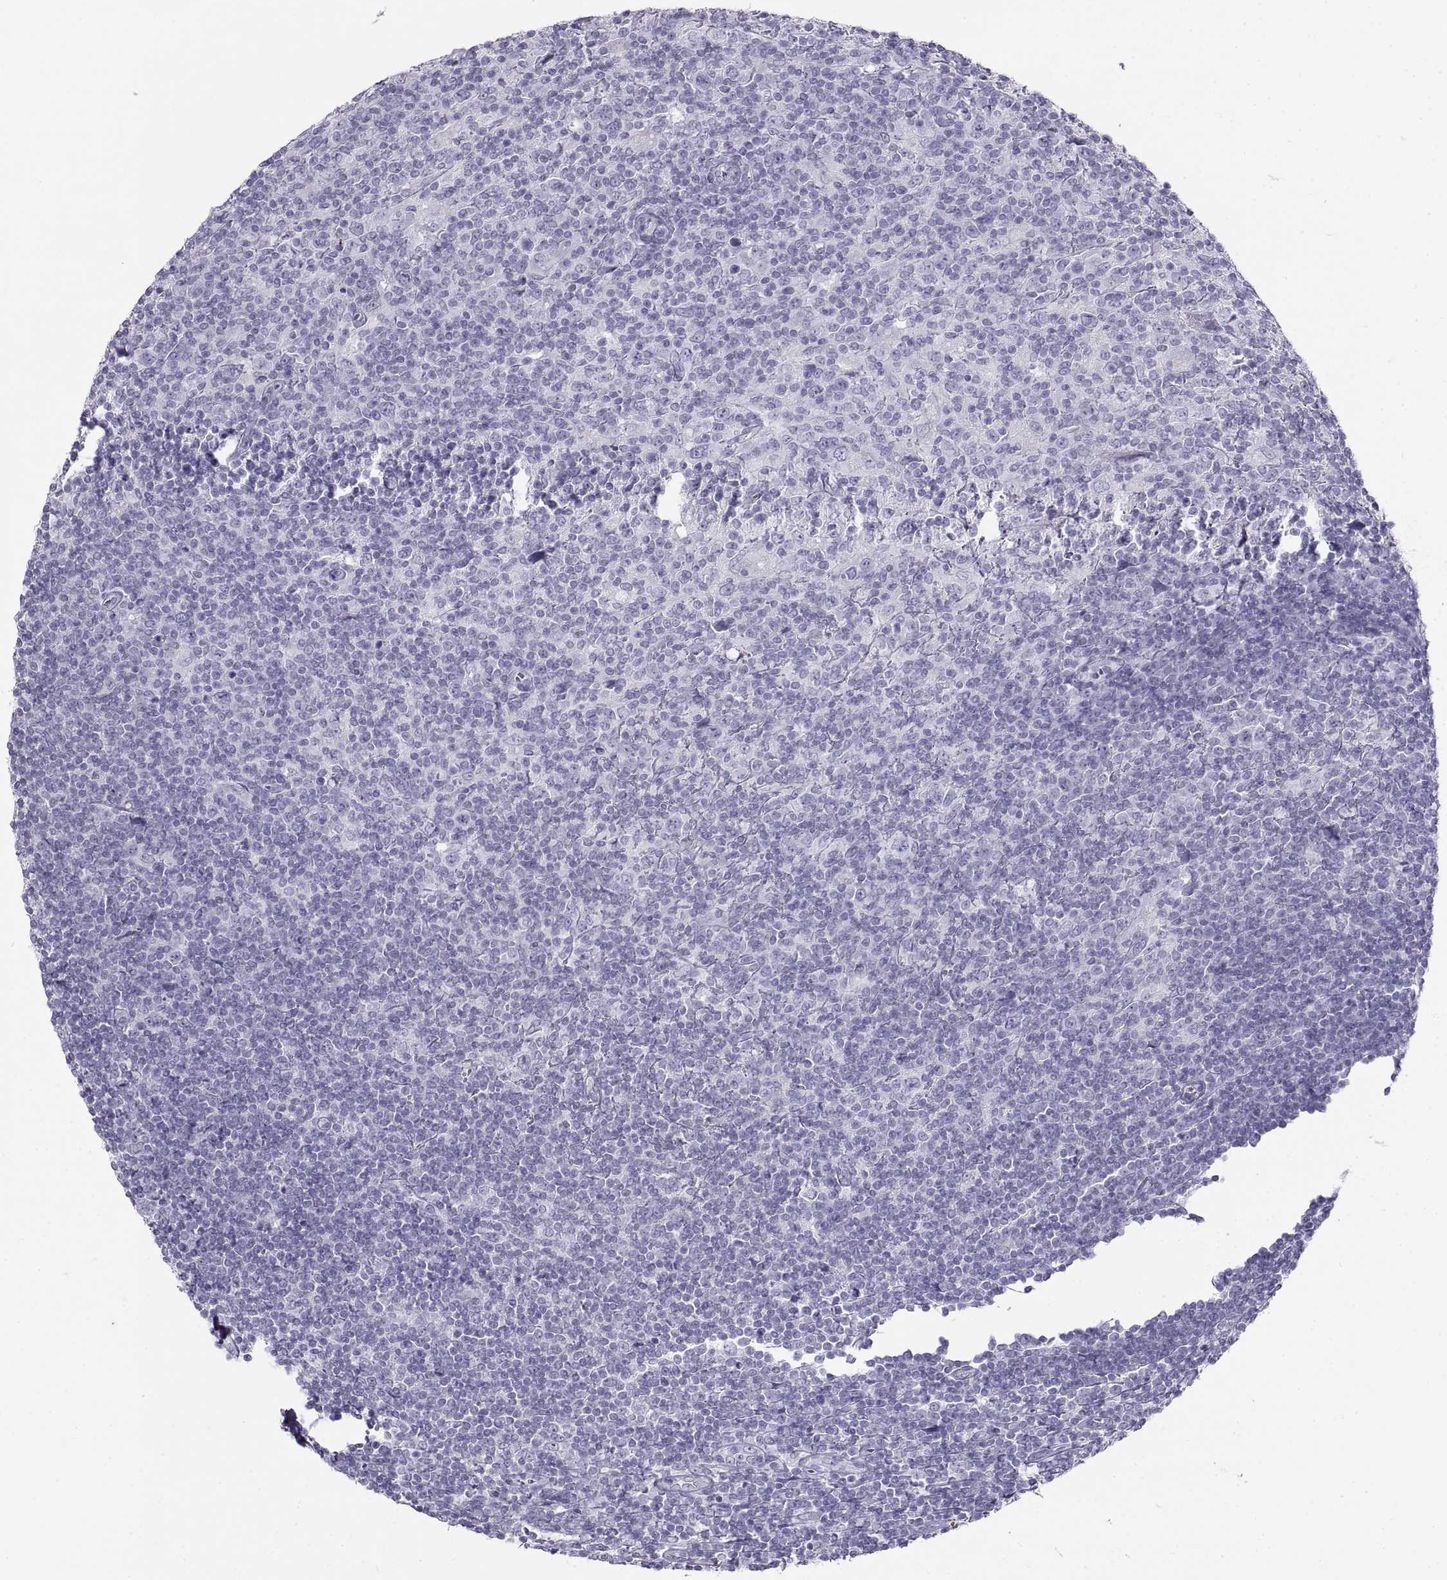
{"staining": {"intensity": "negative", "quantity": "none", "location": "none"}, "tissue": "lymphoma", "cell_type": "Tumor cells", "image_type": "cancer", "snomed": [{"axis": "morphology", "description": "Hodgkin's disease, NOS"}, {"axis": "topography", "description": "Lymph node"}], "caption": "Immunohistochemical staining of human Hodgkin's disease exhibits no significant staining in tumor cells.", "gene": "SEMG1", "patient": {"sex": "male", "age": 40}}